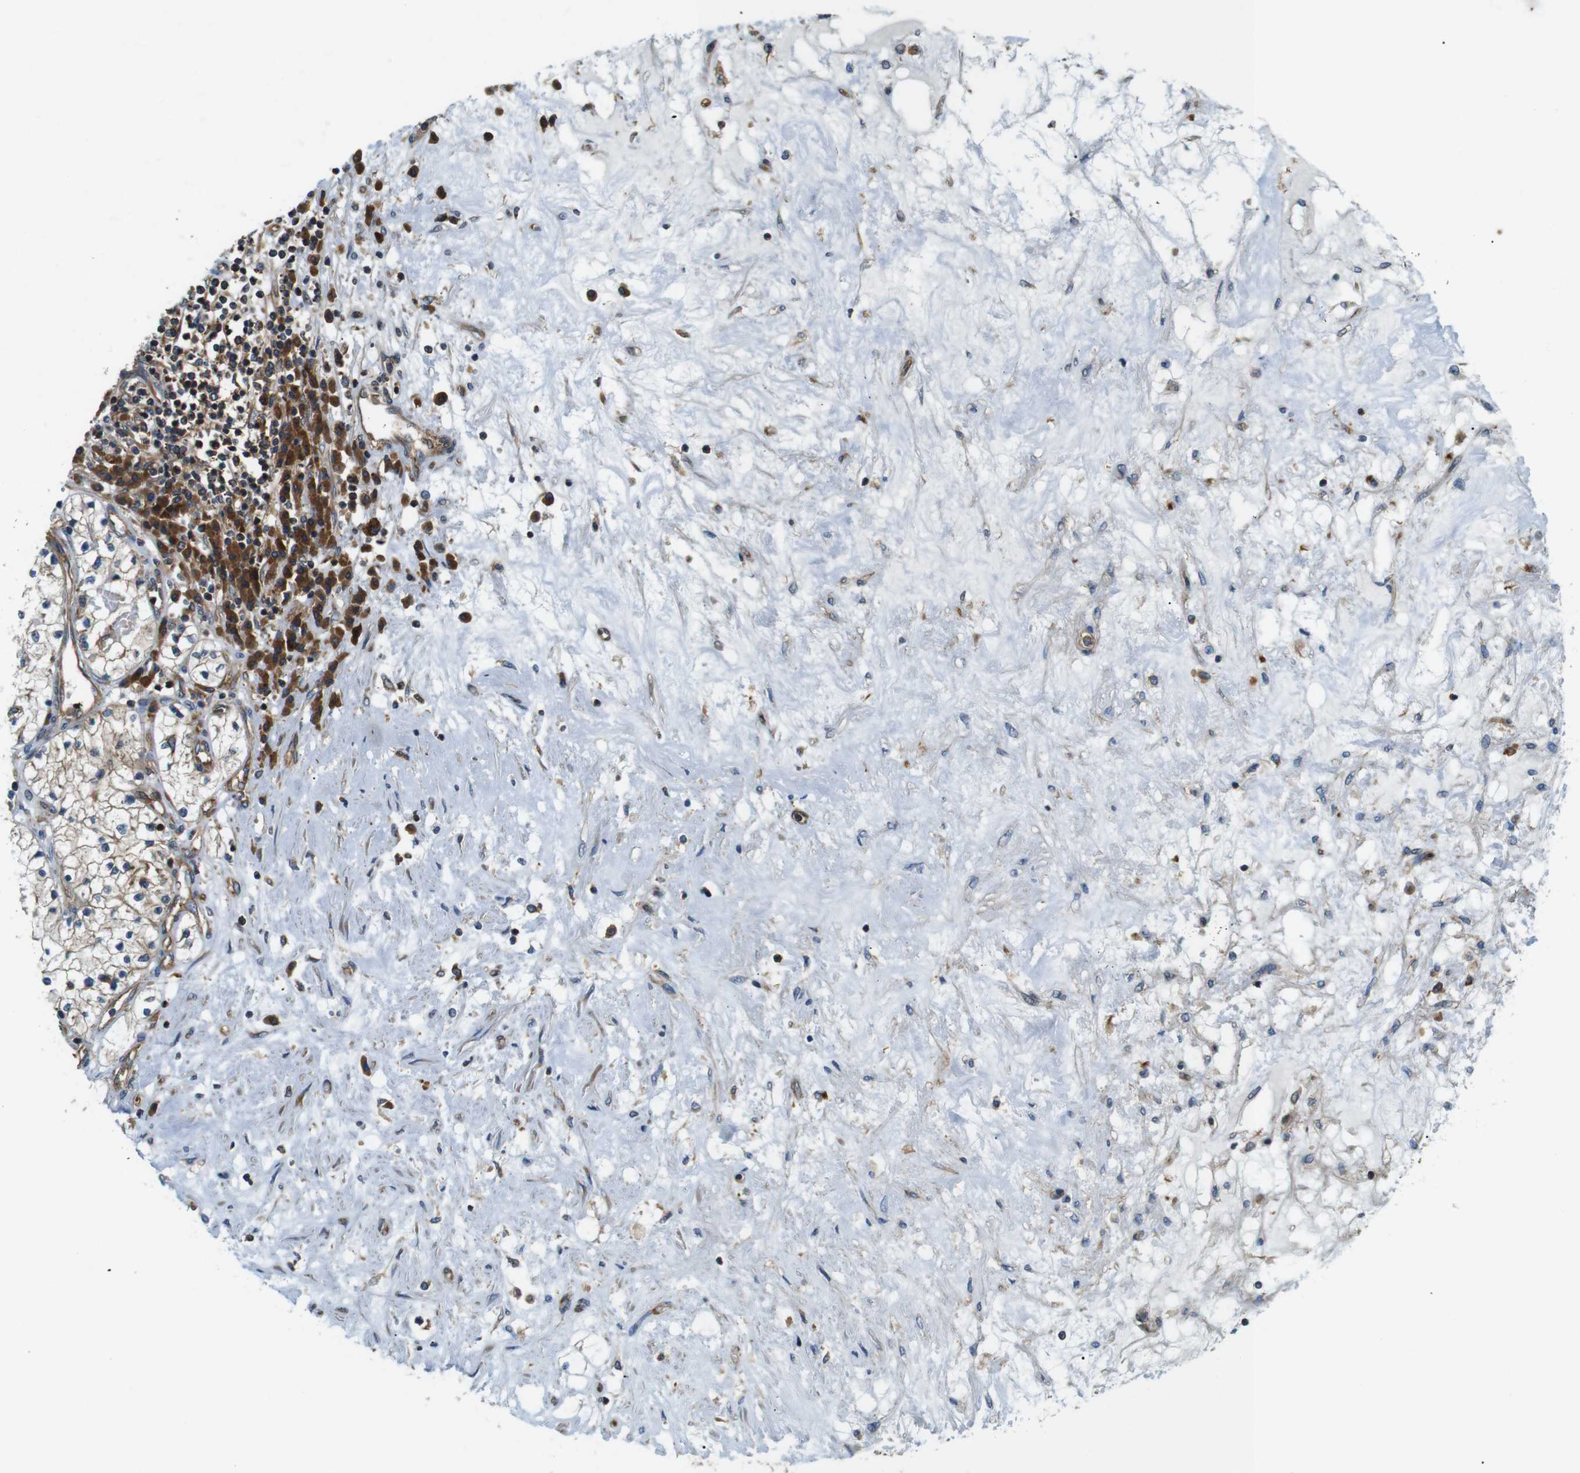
{"staining": {"intensity": "weak", "quantity": "<25%", "location": "cytoplasmic/membranous"}, "tissue": "renal cancer", "cell_type": "Tumor cells", "image_type": "cancer", "snomed": [{"axis": "morphology", "description": "Adenocarcinoma, NOS"}, {"axis": "topography", "description": "Kidney"}], "caption": "IHC histopathology image of renal adenocarcinoma stained for a protein (brown), which shows no positivity in tumor cells.", "gene": "TSC1", "patient": {"sex": "male", "age": 68}}